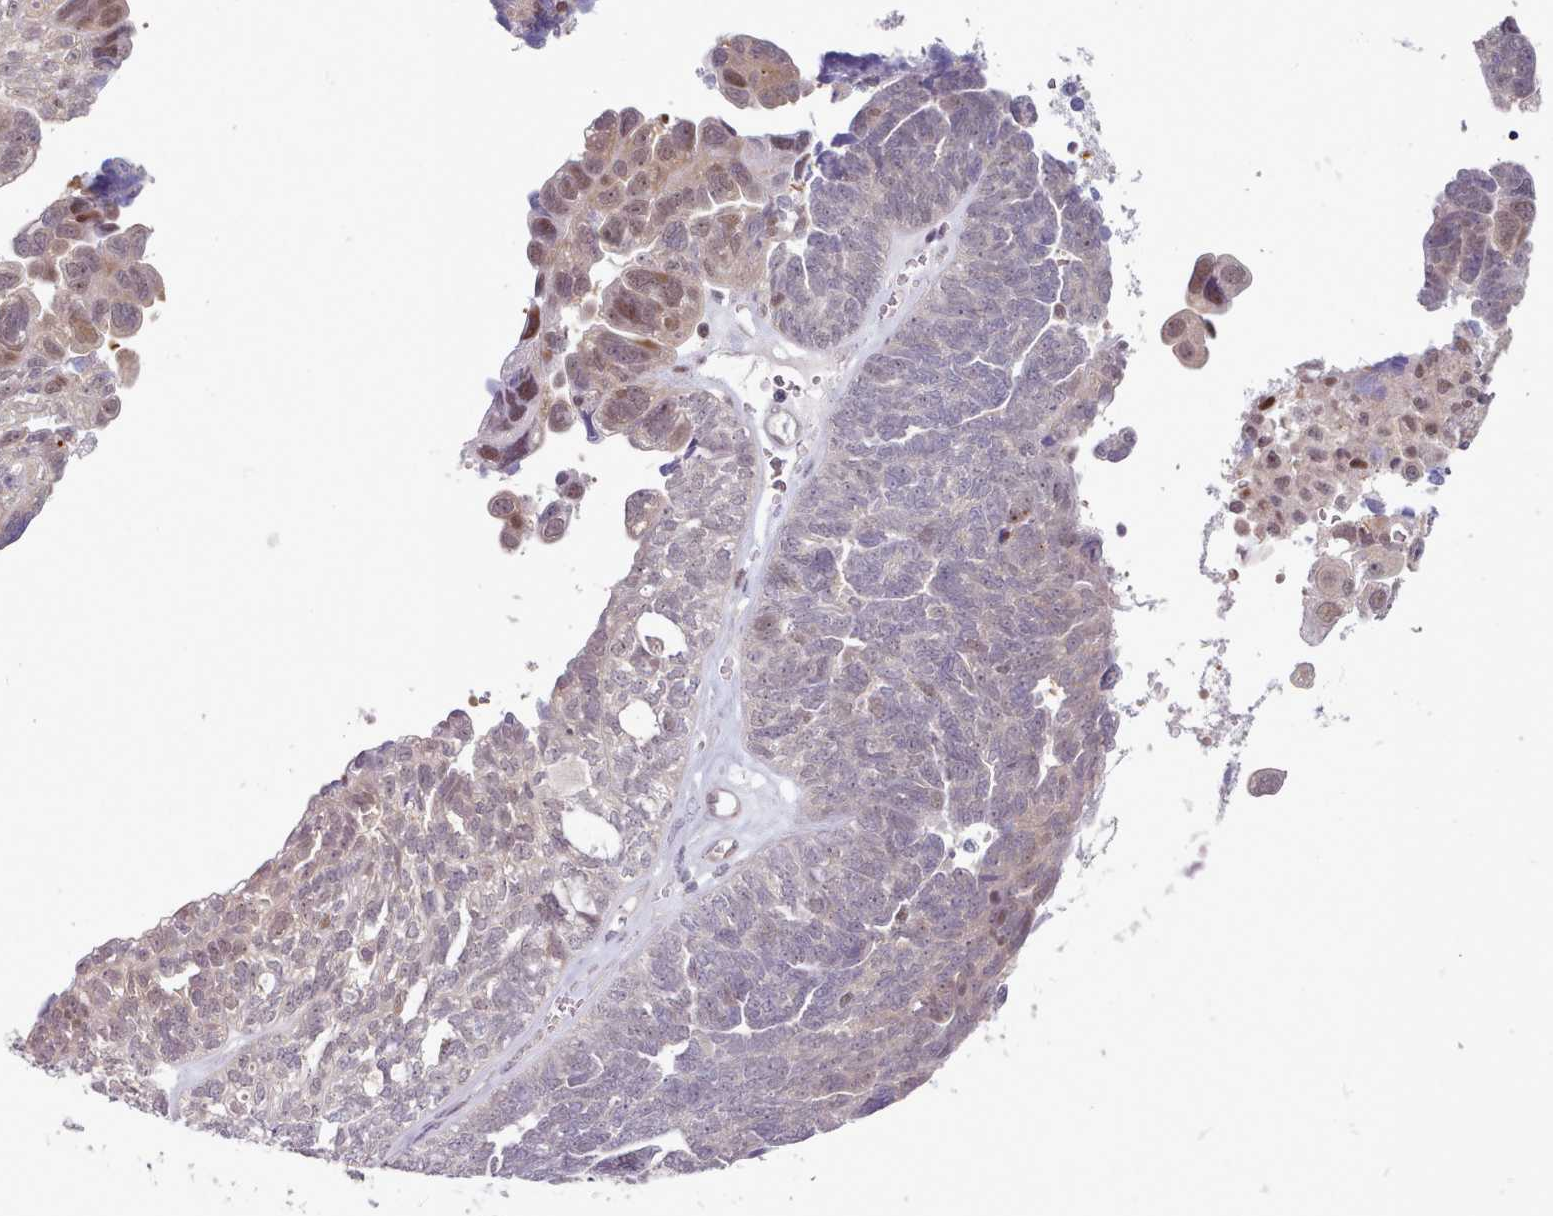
{"staining": {"intensity": "moderate", "quantity": "<25%", "location": "nuclear"}, "tissue": "ovarian cancer", "cell_type": "Tumor cells", "image_type": "cancer", "snomed": [{"axis": "morphology", "description": "Cystadenocarcinoma, serous, NOS"}, {"axis": "topography", "description": "Ovary"}], "caption": "Immunohistochemistry (IHC) photomicrograph of neoplastic tissue: ovarian cancer stained using immunohistochemistry reveals low levels of moderate protein expression localized specifically in the nuclear of tumor cells, appearing as a nuclear brown color.", "gene": "KBTBD7", "patient": {"sex": "female", "age": 79}}